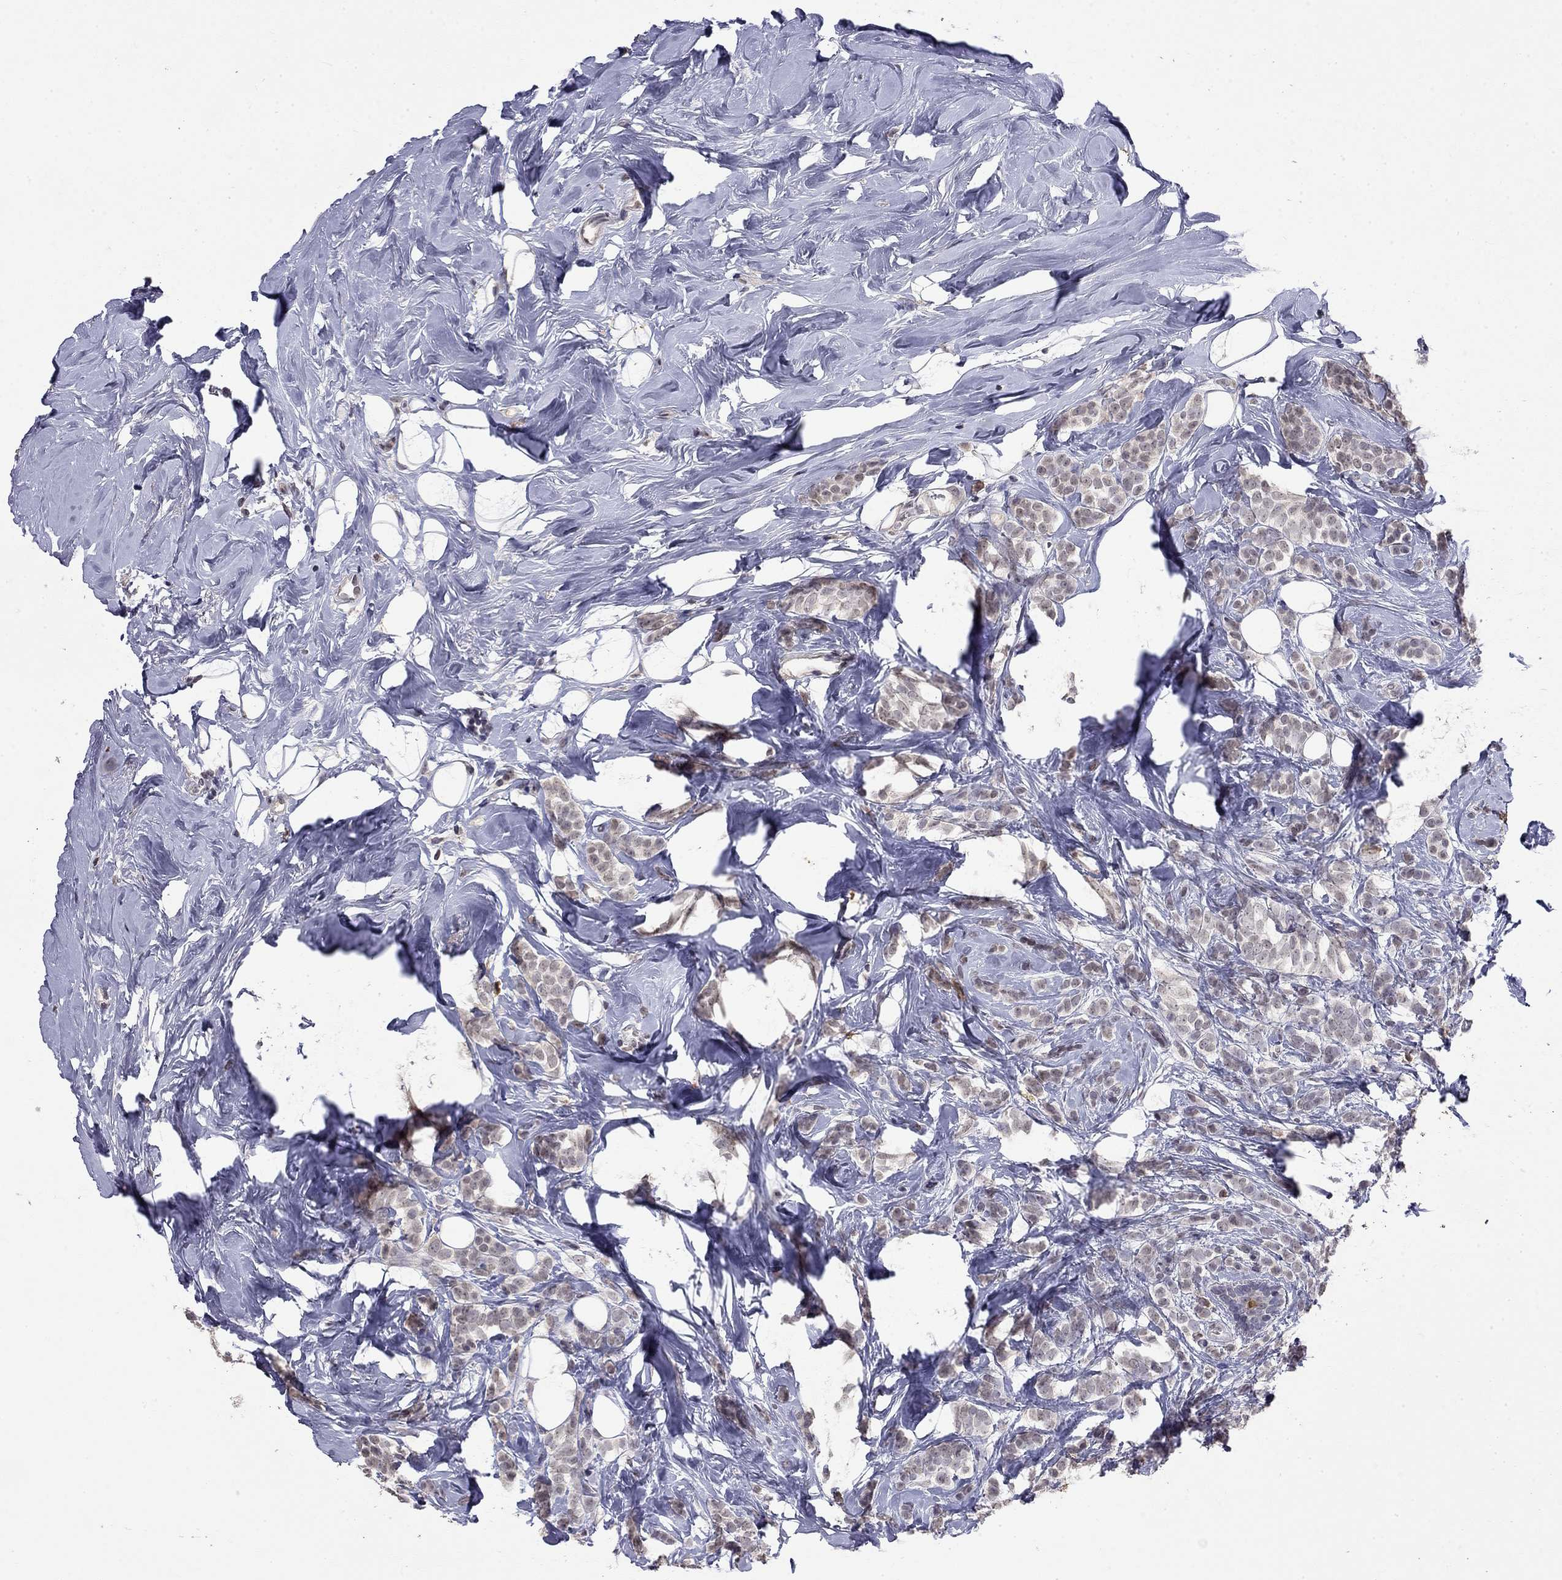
{"staining": {"intensity": "weak", "quantity": "<25%", "location": "nuclear"}, "tissue": "breast cancer", "cell_type": "Tumor cells", "image_type": "cancer", "snomed": [{"axis": "morphology", "description": "Lobular carcinoma"}, {"axis": "topography", "description": "Breast"}], "caption": "A histopathology image of human breast cancer (lobular carcinoma) is negative for staining in tumor cells.", "gene": "WNK3", "patient": {"sex": "female", "age": 49}}